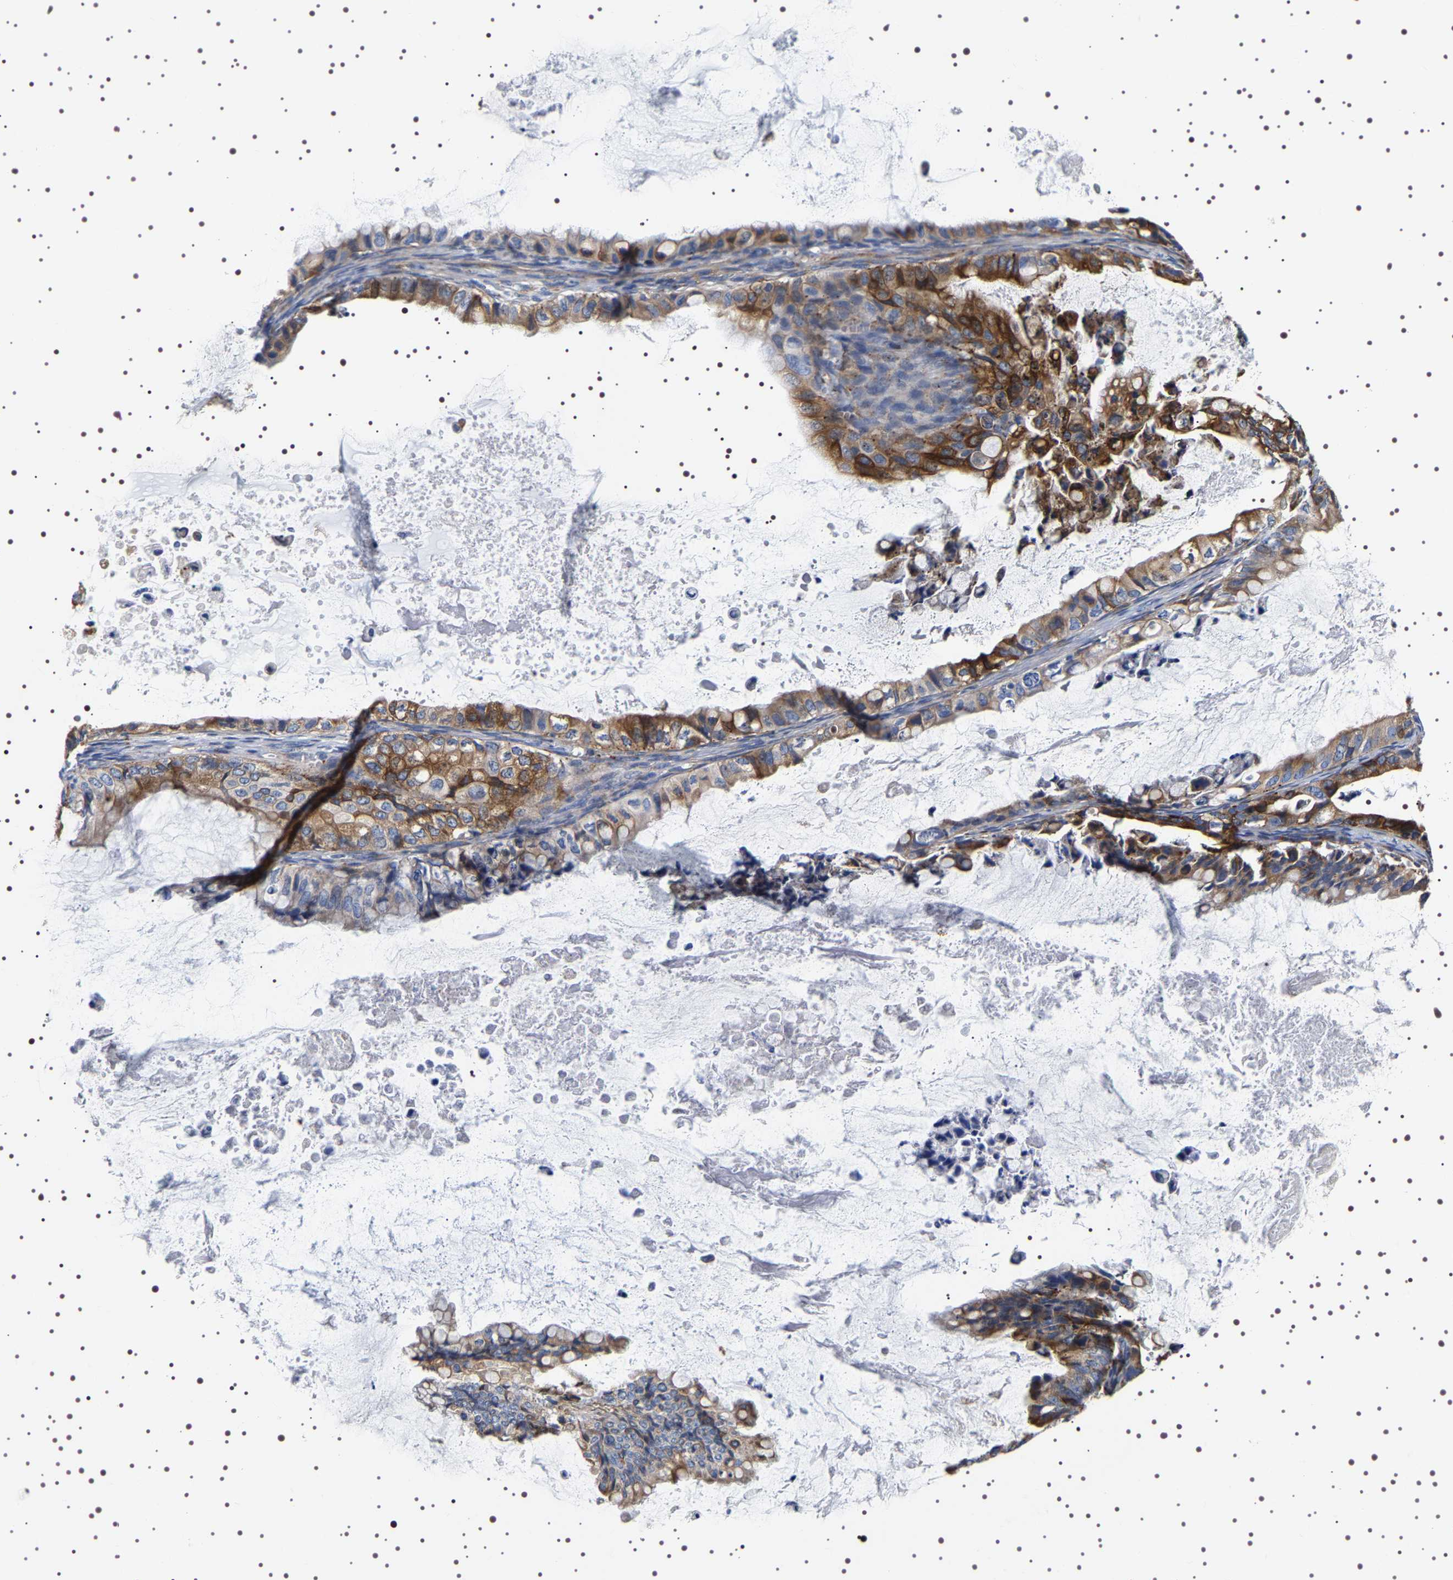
{"staining": {"intensity": "moderate", "quantity": ">75%", "location": "cytoplasmic/membranous"}, "tissue": "ovarian cancer", "cell_type": "Tumor cells", "image_type": "cancer", "snomed": [{"axis": "morphology", "description": "Cystadenocarcinoma, mucinous, NOS"}, {"axis": "topography", "description": "Ovary"}], "caption": "Mucinous cystadenocarcinoma (ovarian) stained with a brown dye demonstrates moderate cytoplasmic/membranous positive expression in about >75% of tumor cells.", "gene": "SQLE", "patient": {"sex": "female", "age": 80}}